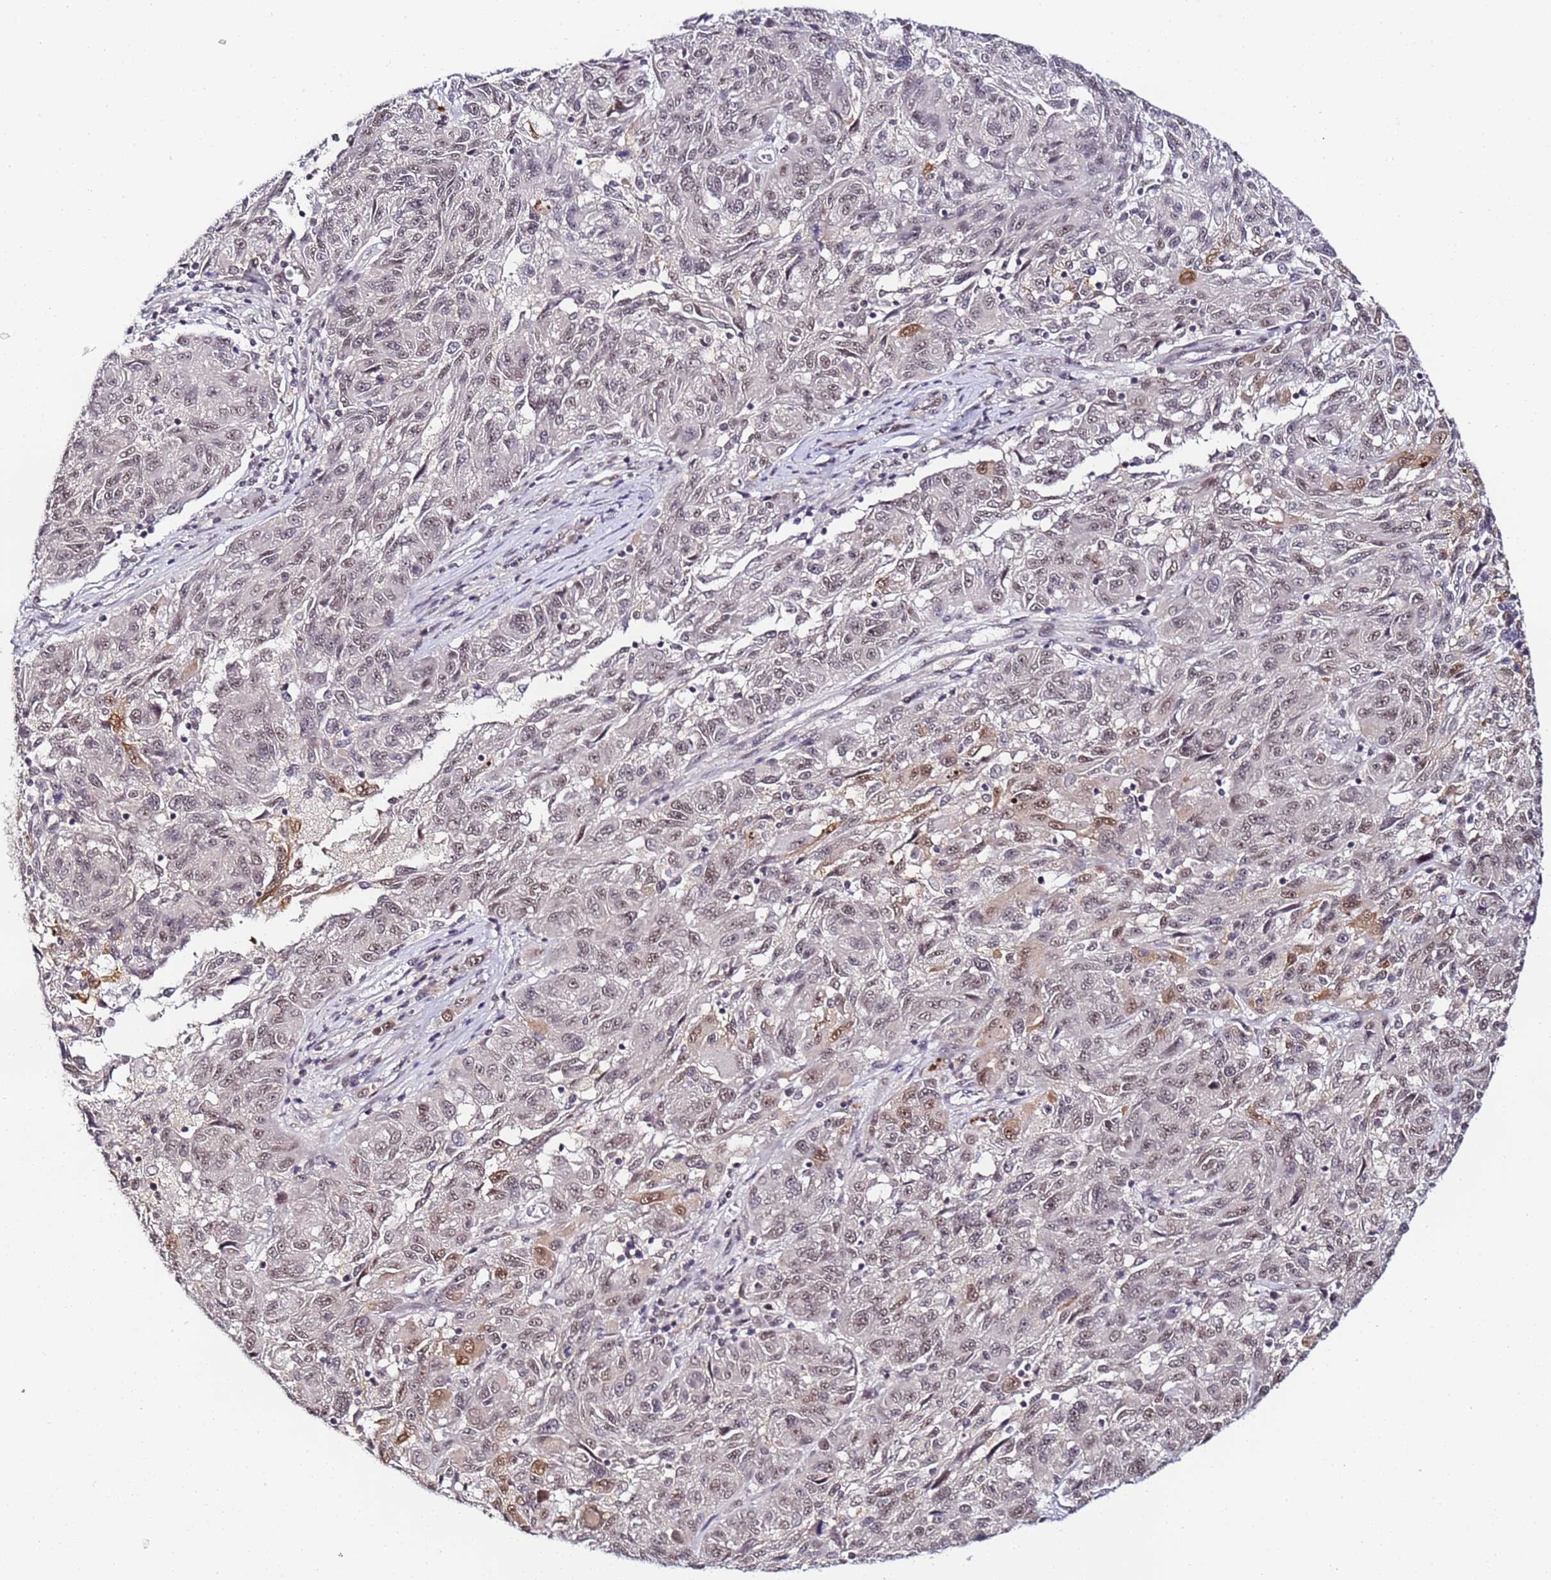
{"staining": {"intensity": "moderate", "quantity": "<25%", "location": "nuclear"}, "tissue": "melanoma", "cell_type": "Tumor cells", "image_type": "cancer", "snomed": [{"axis": "morphology", "description": "Malignant melanoma, NOS"}, {"axis": "topography", "description": "Skin"}], "caption": "High-power microscopy captured an IHC histopathology image of melanoma, revealing moderate nuclear staining in approximately <25% of tumor cells.", "gene": "LSM3", "patient": {"sex": "male", "age": 53}}